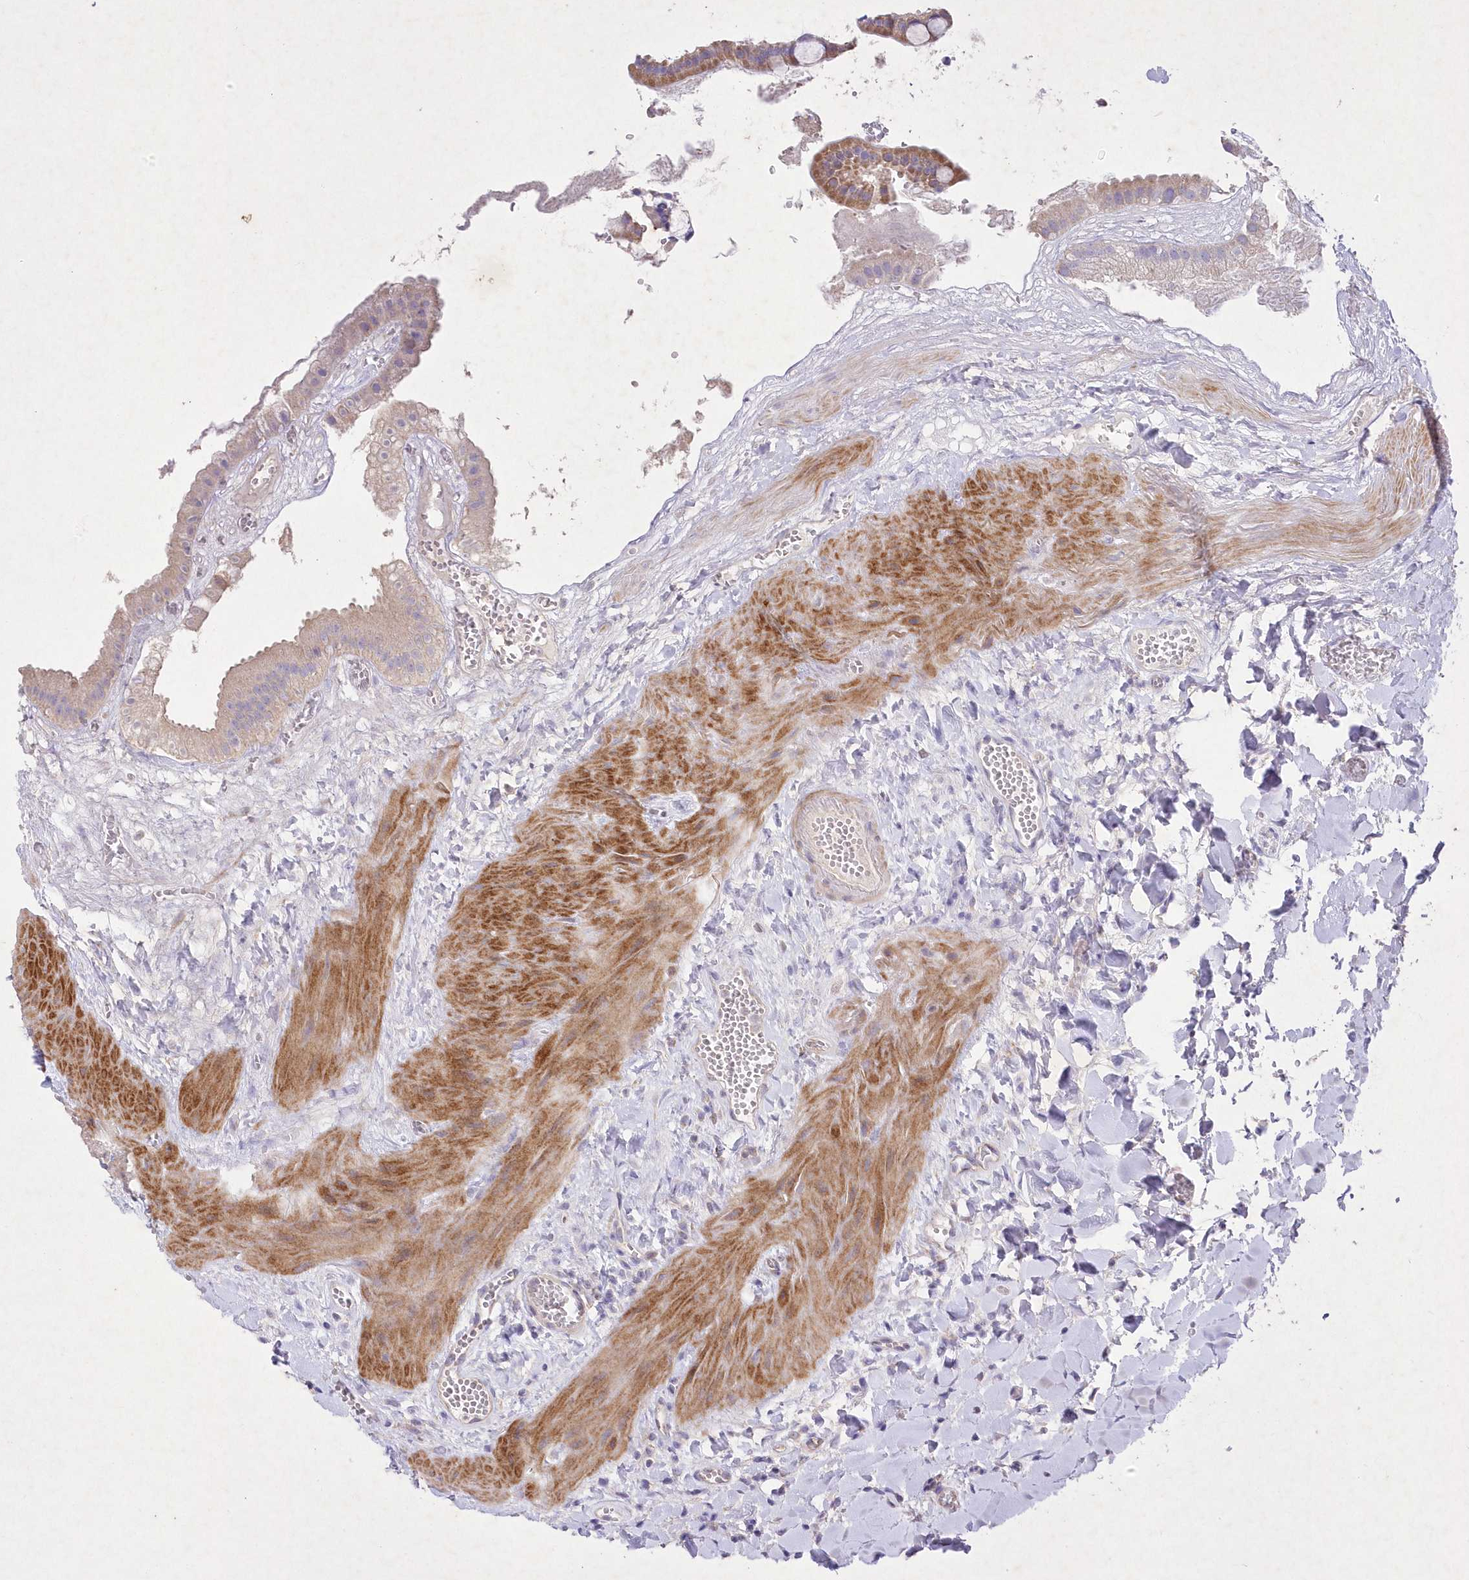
{"staining": {"intensity": "moderate", "quantity": "25%-75%", "location": "cytoplasmic/membranous"}, "tissue": "gallbladder", "cell_type": "Glandular cells", "image_type": "normal", "snomed": [{"axis": "morphology", "description": "Normal tissue, NOS"}, {"axis": "topography", "description": "Gallbladder"}], "caption": "Brown immunohistochemical staining in benign human gallbladder demonstrates moderate cytoplasmic/membranous expression in about 25%-75% of glandular cells.", "gene": "ITSN2", "patient": {"sex": "male", "age": 55}}